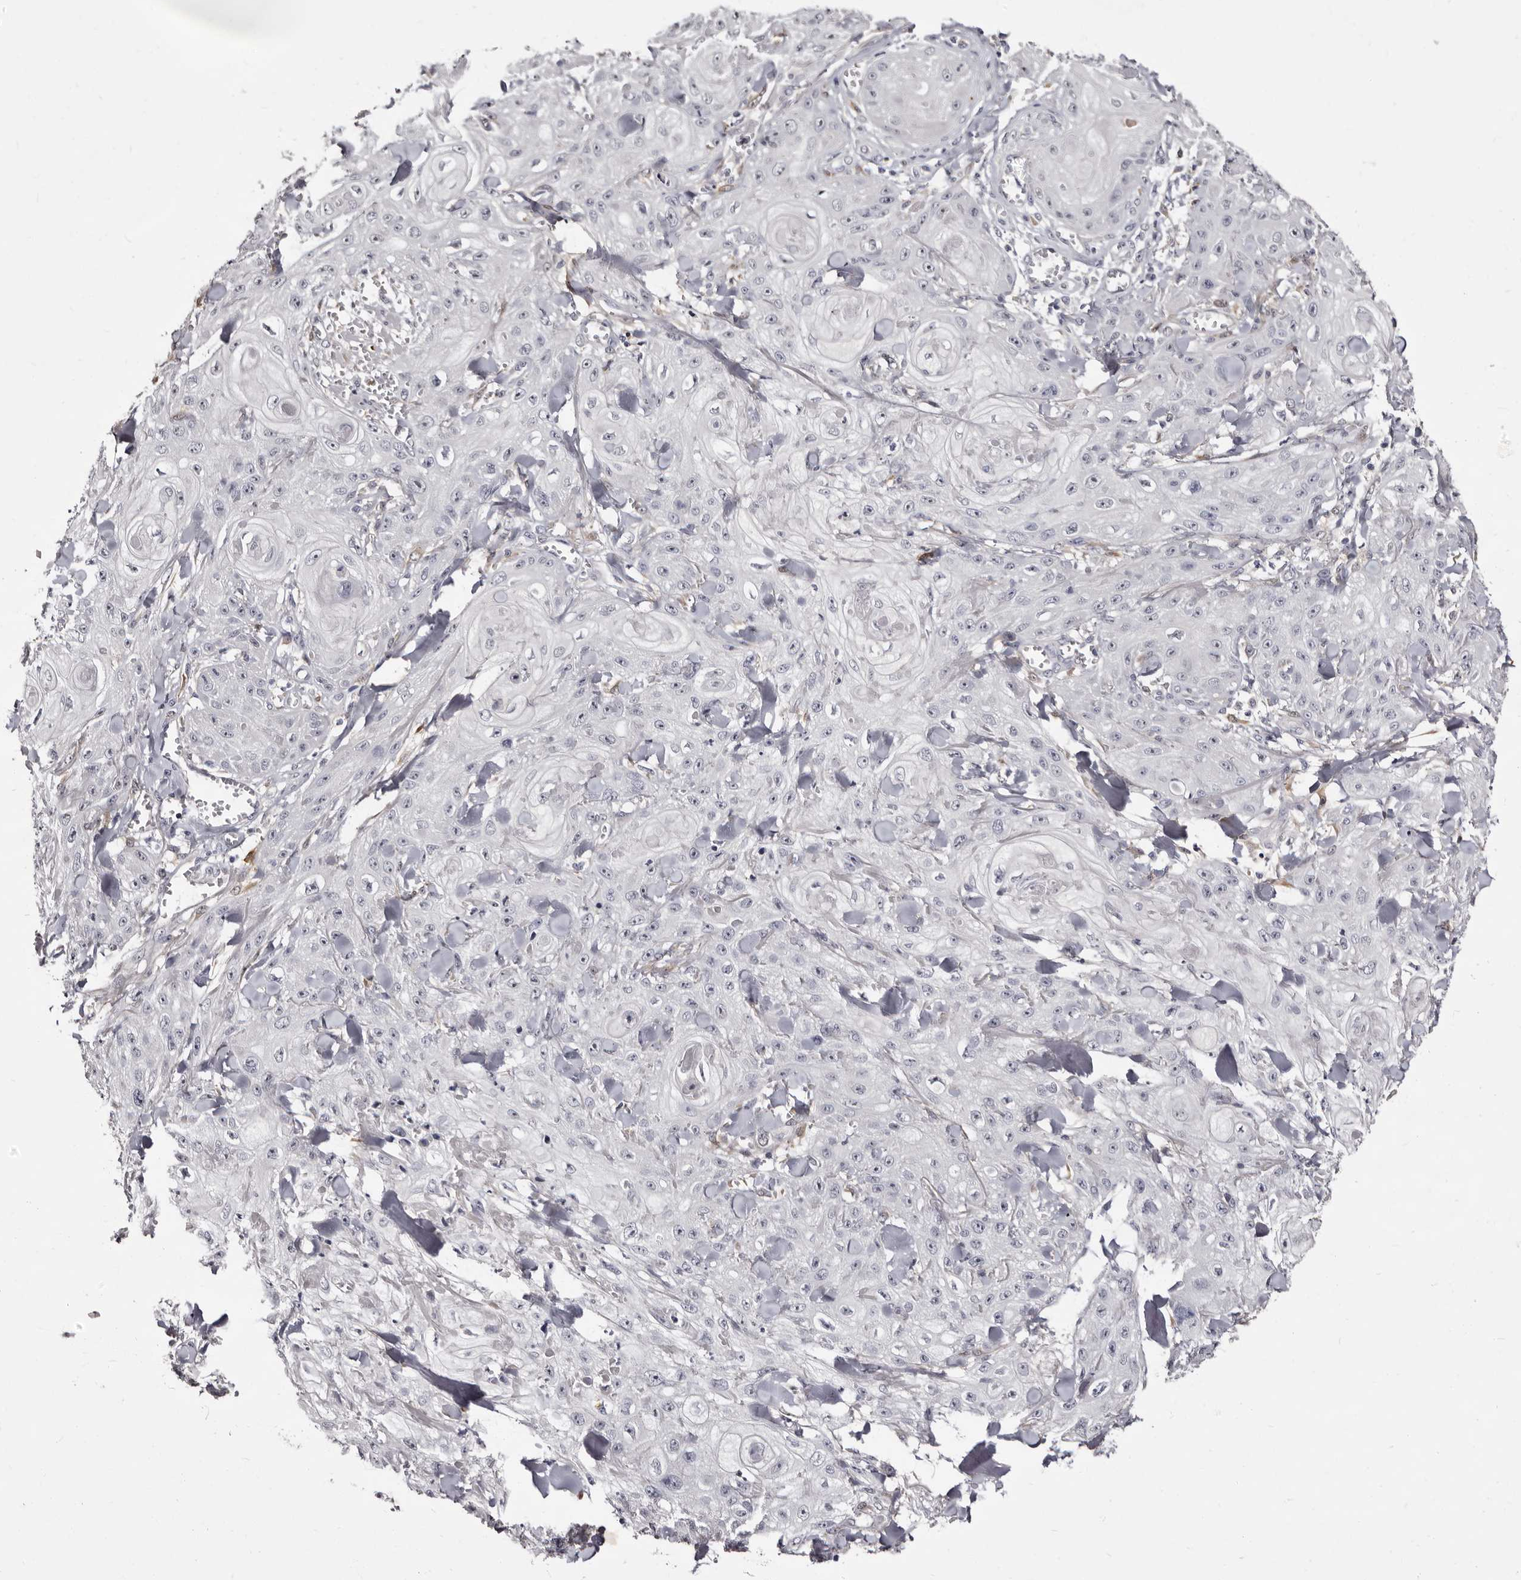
{"staining": {"intensity": "negative", "quantity": "none", "location": "none"}, "tissue": "skin cancer", "cell_type": "Tumor cells", "image_type": "cancer", "snomed": [{"axis": "morphology", "description": "Squamous cell carcinoma, NOS"}, {"axis": "topography", "description": "Skin"}], "caption": "Skin squamous cell carcinoma was stained to show a protein in brown. There is no significant positivity in tumor cells.", "gene": "BPGM", "patient": {"sex": "male", "age": 74}}